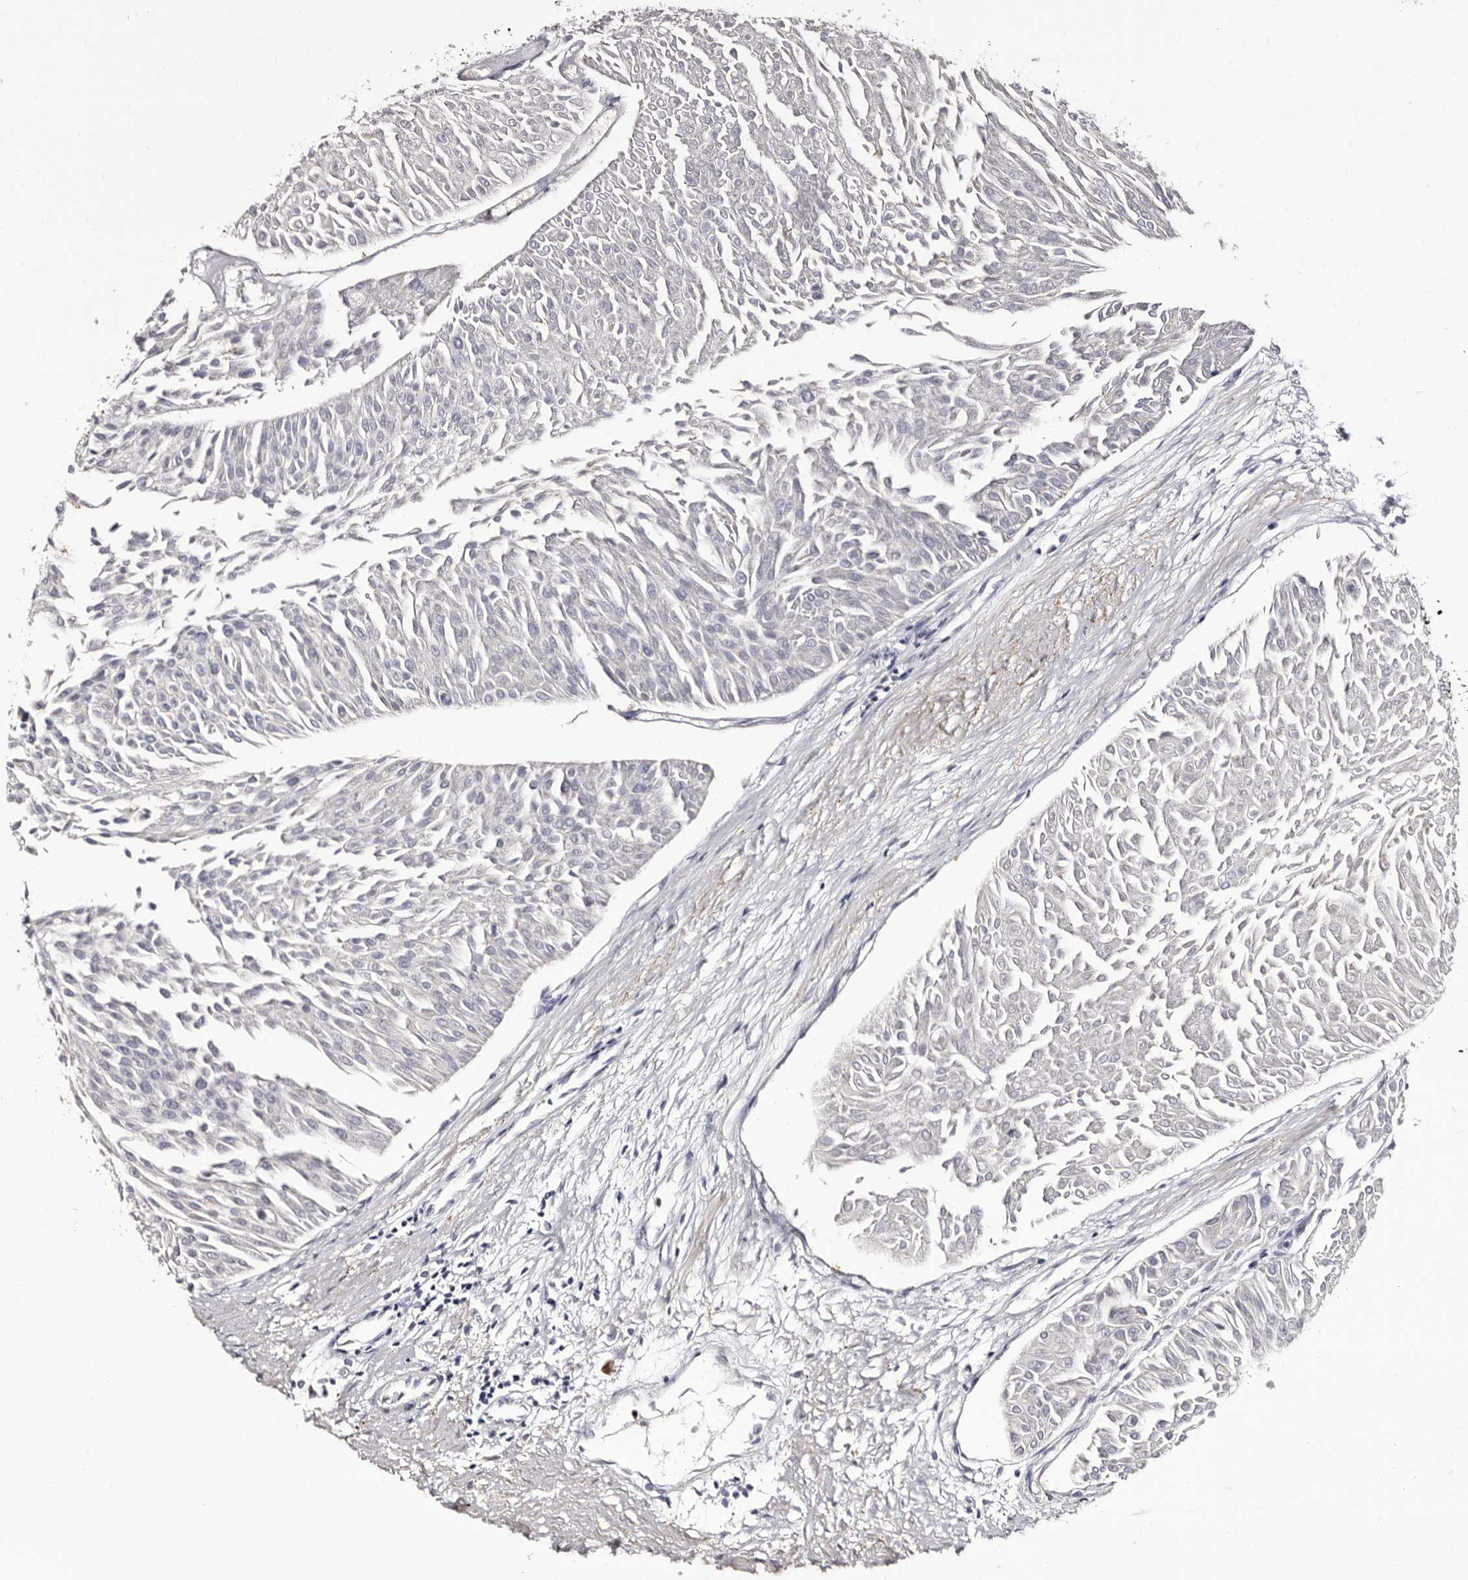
{"staining": {"intensity": "negative", "quantity": "none", "location": "none"}, "tissue": "urothelial cancer", "cell_type": "Tumor cells", "image_type": "cancer", "snomed": [{"axis": "morphology", "description": "Urothelial carcinoma, Low grade"}, {"axis": "topography", "description": "Urinary bladder"}], "caption": "Tumor cells show no significant expression in urothelial cancer.", "gene": "AUNIP", "patient": {"sex": "male", "age": 67}}